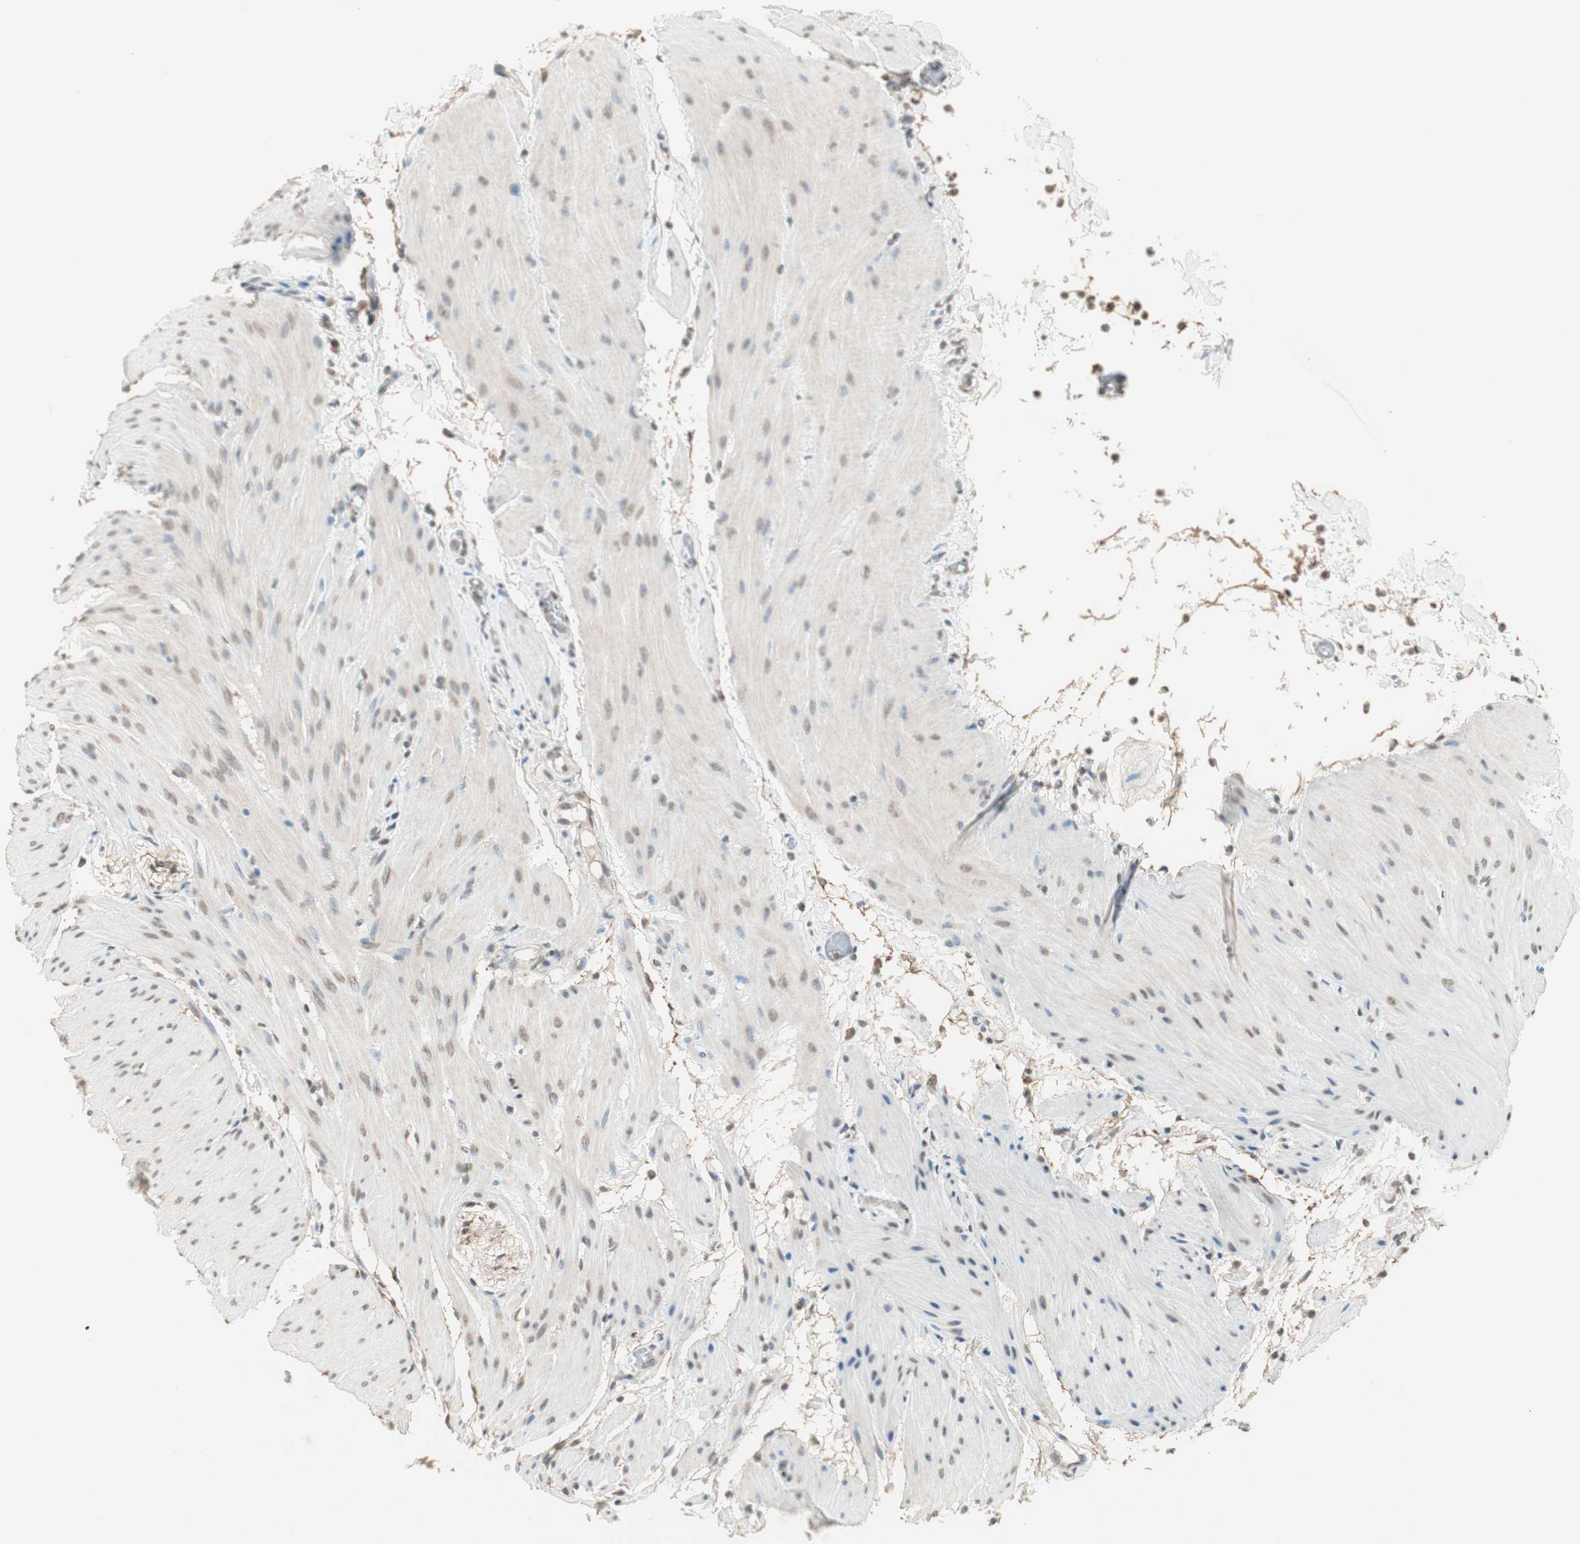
{"staining": {"intensity": "weak", "quantity": "25%-75%", "location": "cytoplasmic/membranous,nuclear"}, "tissue": "smooth muscle", "cell_type": "Smooth muscle cells", "image_type": "normal", "snomed": [{"axis": "morphology", "description": "Normal tissue, NOS"}, {"axis": "topography", "description": "Smooth muscle"}, {"axis": "topography", "description": "Colon"}], "caption": "Immunohistochemical staining of unremarkable human smooth muscle demonstrates low levels of weak cytoplasmic/membranous,nuclear expression in approximately 25%-75% of smooth muscle cells.", "gene": "PRELID1", "patient": {"sex": "male", "age": 67}}